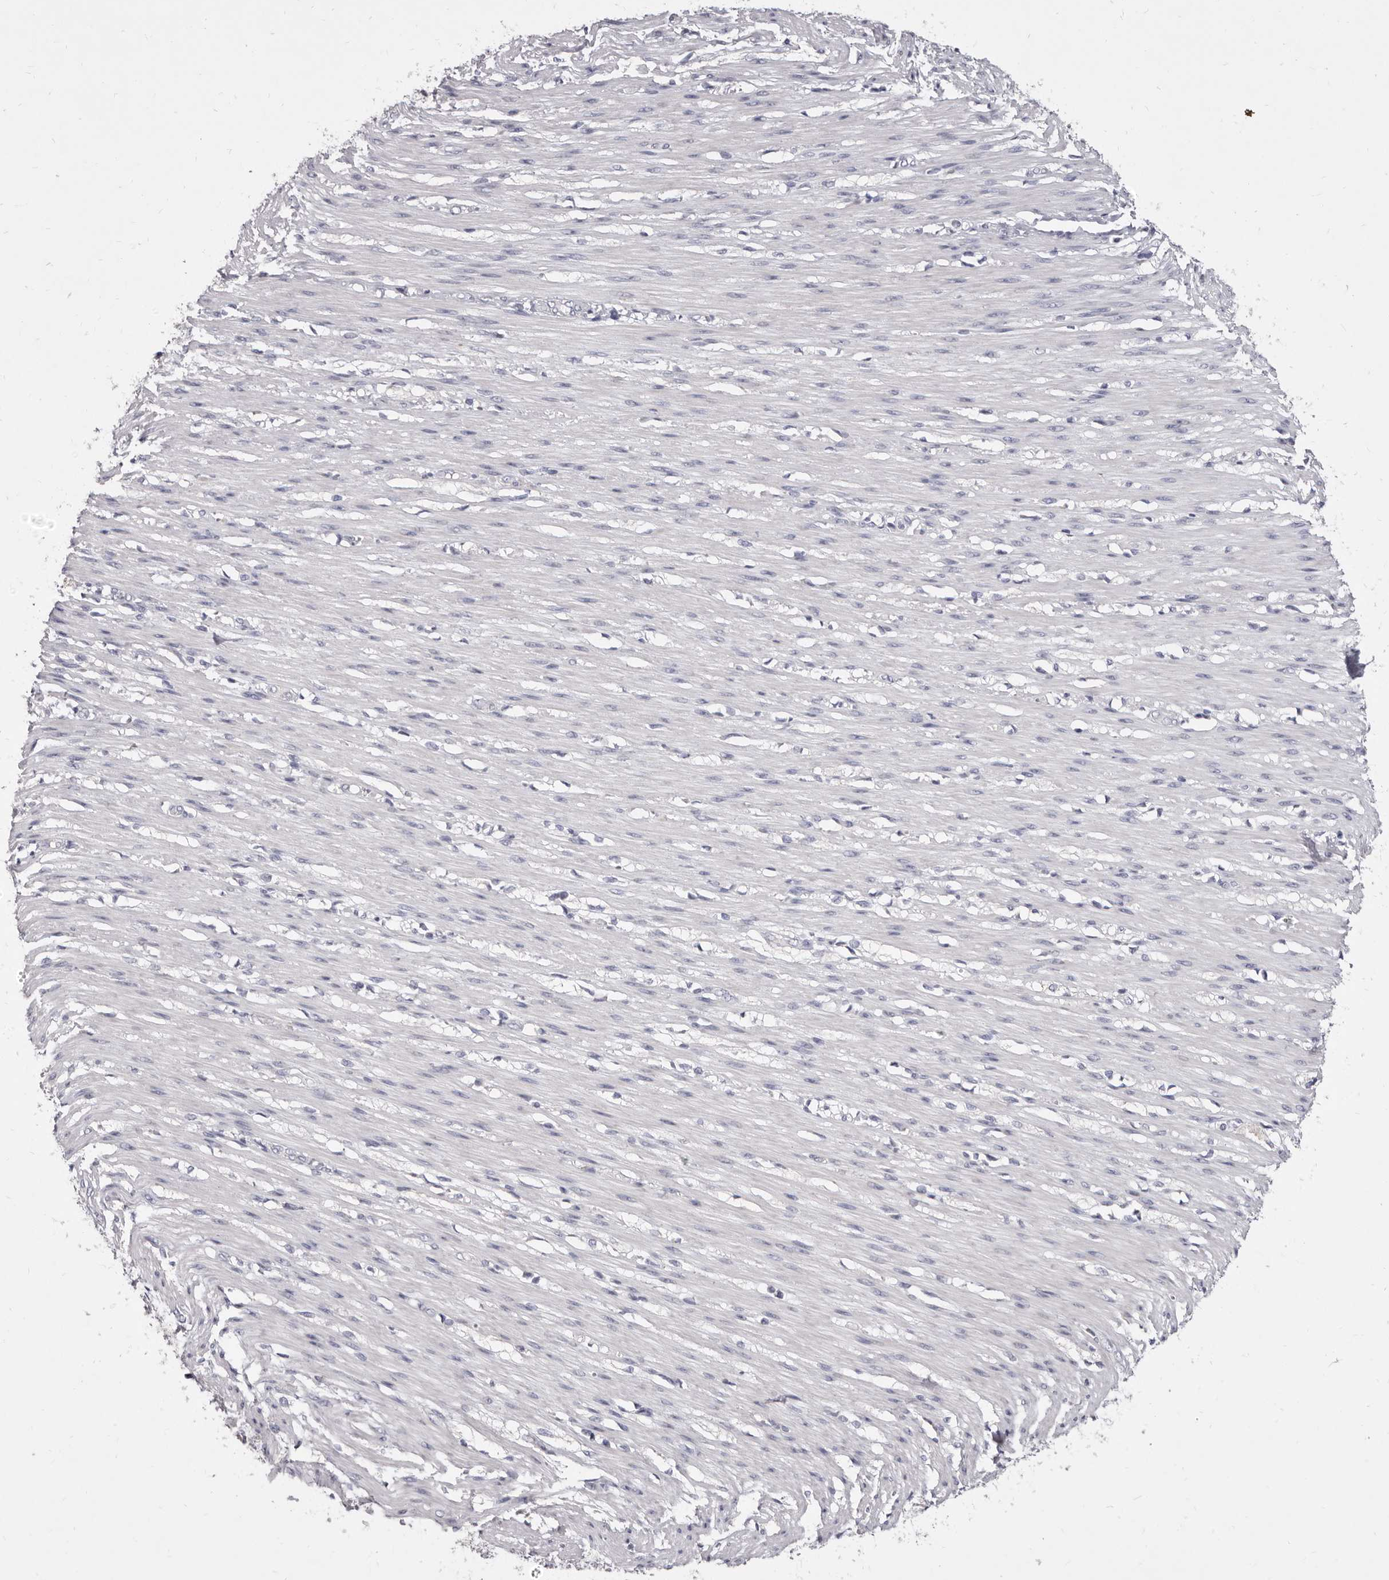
{"staining": {"intensity": "negative", "quantity": "none", "location": "none"}, "tissue": "smooth muscle", "cell_type": "Smooth muscle cells", "image_type": "normal", "snomed": [{"axis": "morphology", "description": "Normal tissue, NOS"}, {"axis": "morphology", "description": "Adenocarcinoma, NOS"}, {"axis": "topography", "description": "Colon"}, {"axis": "topography", "description": "Peripheral nerve tissue"}], "caption": "This is an IHC image of unremarkable smooth muscle. There is no staining in smooth muscle cells.", "gene": "CYP2E1", "patient": {"sex": "male", "age": 14}}